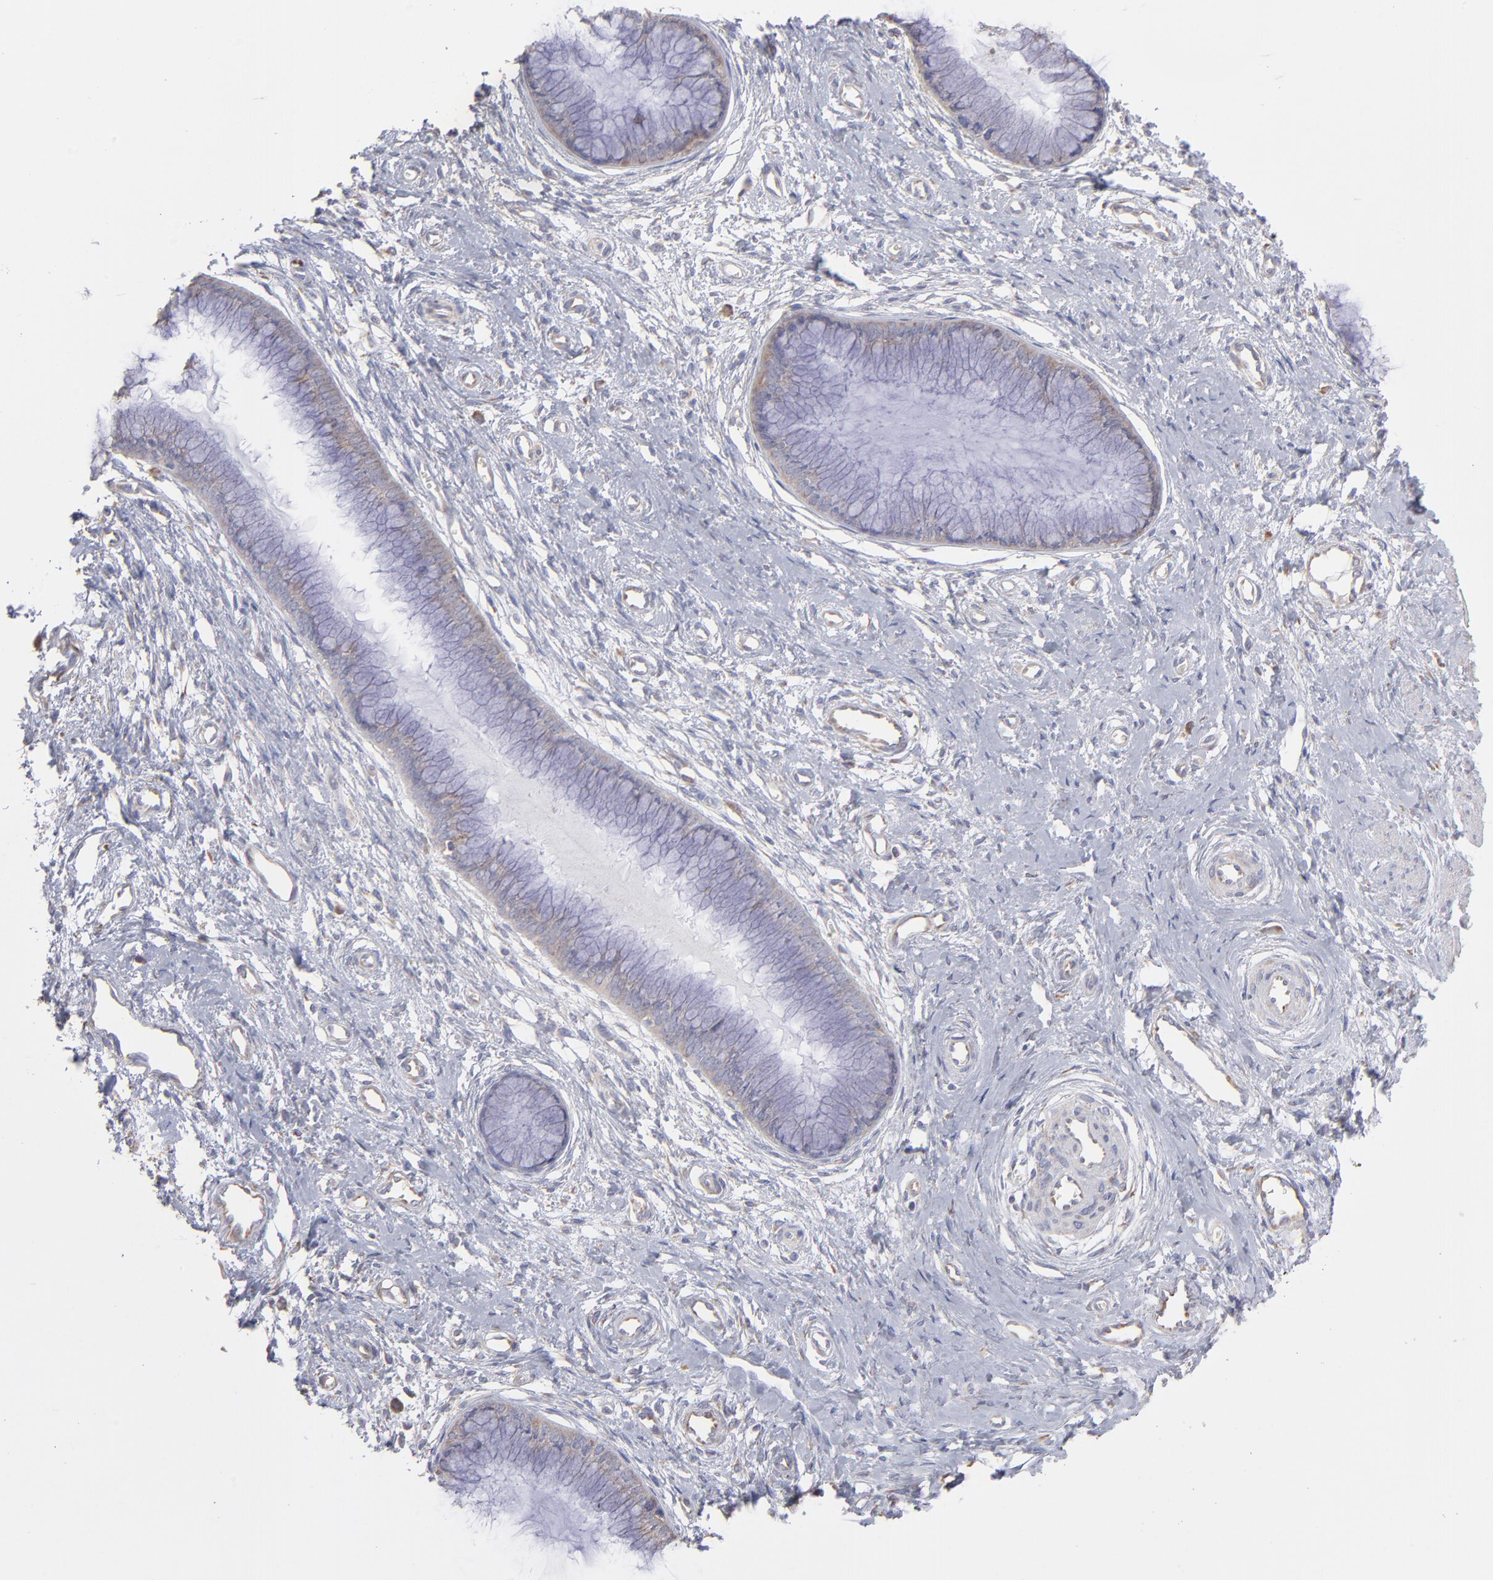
{"staining": {"intensity": "negative", "quantity": "none", "location": "none"}, "tissue": "cervix", "cell_type": "Glandular cells", "image_type": "normal", "snomed": [{"axis": "morphology", "description": "Normal tissue, NOS"}, {"axis": "topography", "description": "Cervix"}], "caption": "IHC photomicrograph of unremarkable cervix: cervix stained with DAB exhibits no significant protein positivity in glandular cells.", "gene": "RPLP0", "patient": {"sex": "female", "age": 55}}